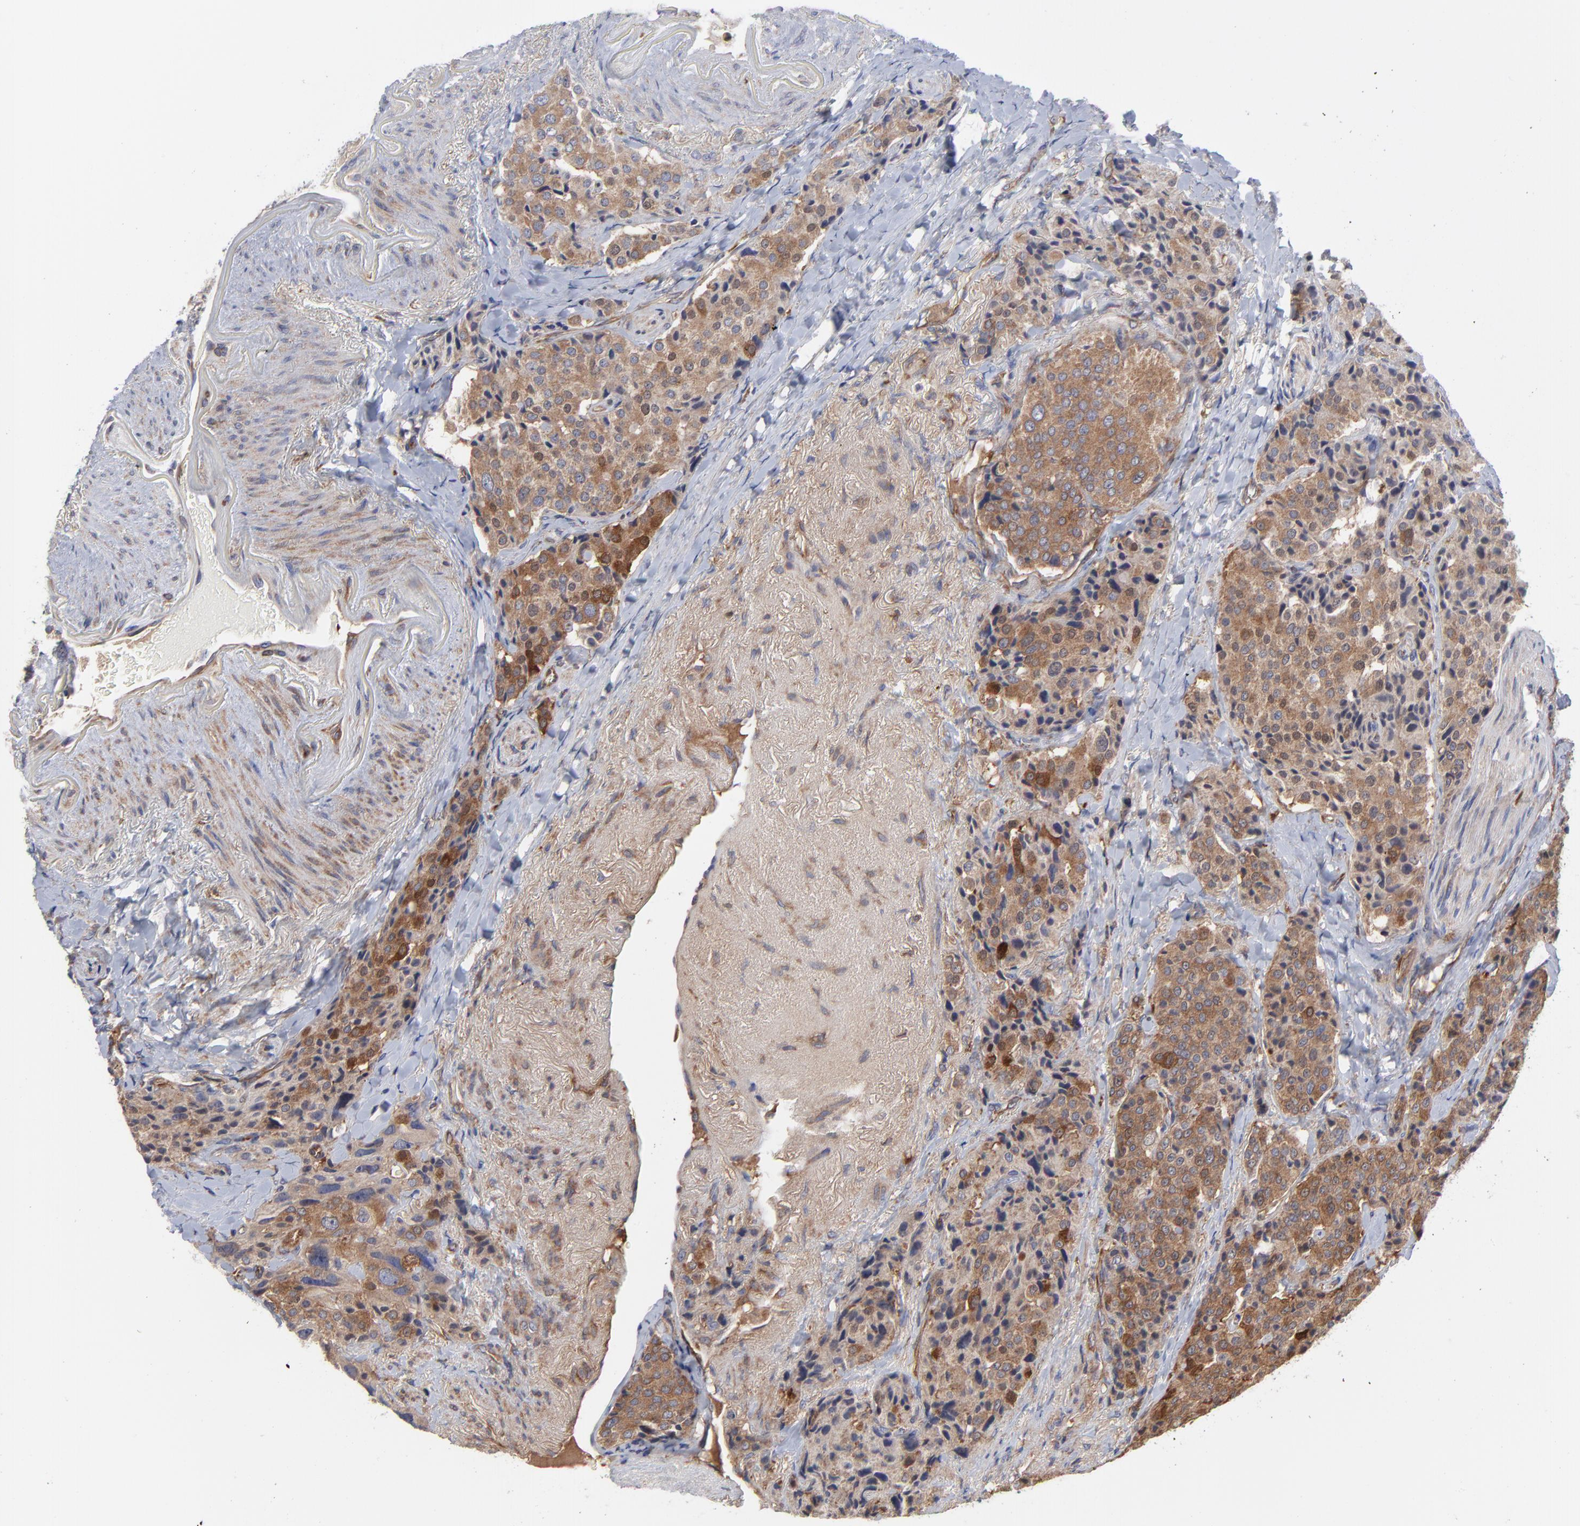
{"staining": {"intensity": "moderate", "quantity": ">75%", "location": "cytoplasmic/membranous"}, "tissue": "carcinoid", "cell_type": "Tumor cells", "image_type": "cancer", "snomed": [{"axis": "morphology", "description": "Carcinoid, malignant, NOS"}, {"axis": "topography", "description": "Colon"}], "caption": "This image exhibits immunohistochemistry staining of human carcinoid, with medium moderate cytoplasmic/membranous expression in about >75% of tumor cells.", "gene": "NFKBIA", "patient": {"sex": "female", "age": 61}}